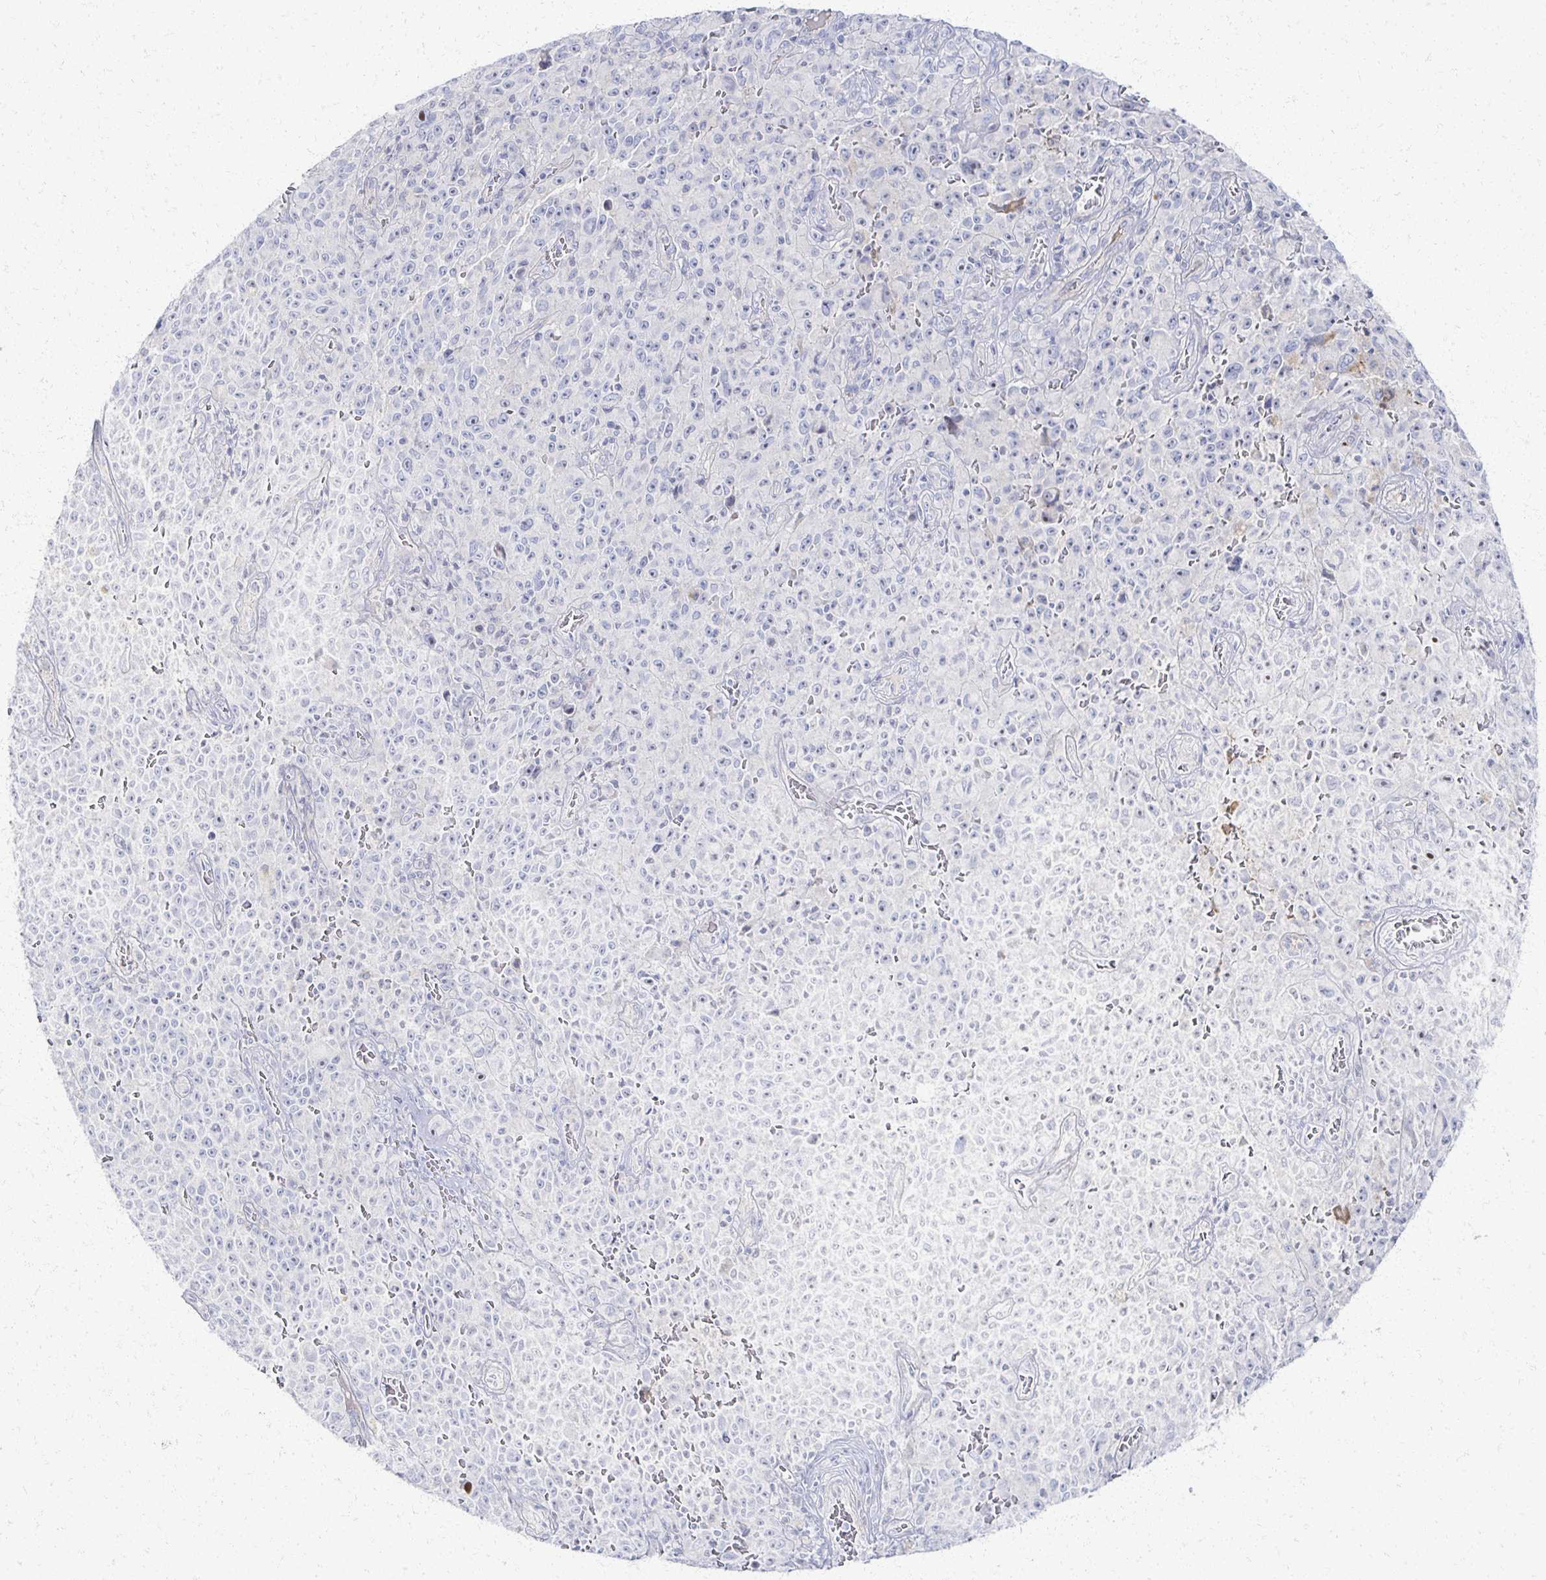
{"staining": {"intensity": "negative", "quantity": "none", "location": "none"}, "tissue": "melanoma", "cell_type": "Tumor cells", "image_type": "cancer", "snomed": [{"axis": "morphology", "description": "Malignant melanoma, NOS"}, {"axis": "topography", "description": "Skin"}], "caption": "A high-resolution histopathology image shows immunohistochemistry (IHC) staining of melanoma, which exhibits no significant positivity in tumor cells.", "gene": "PRR20A", "patient": {"sex": "female", "age": 82}}